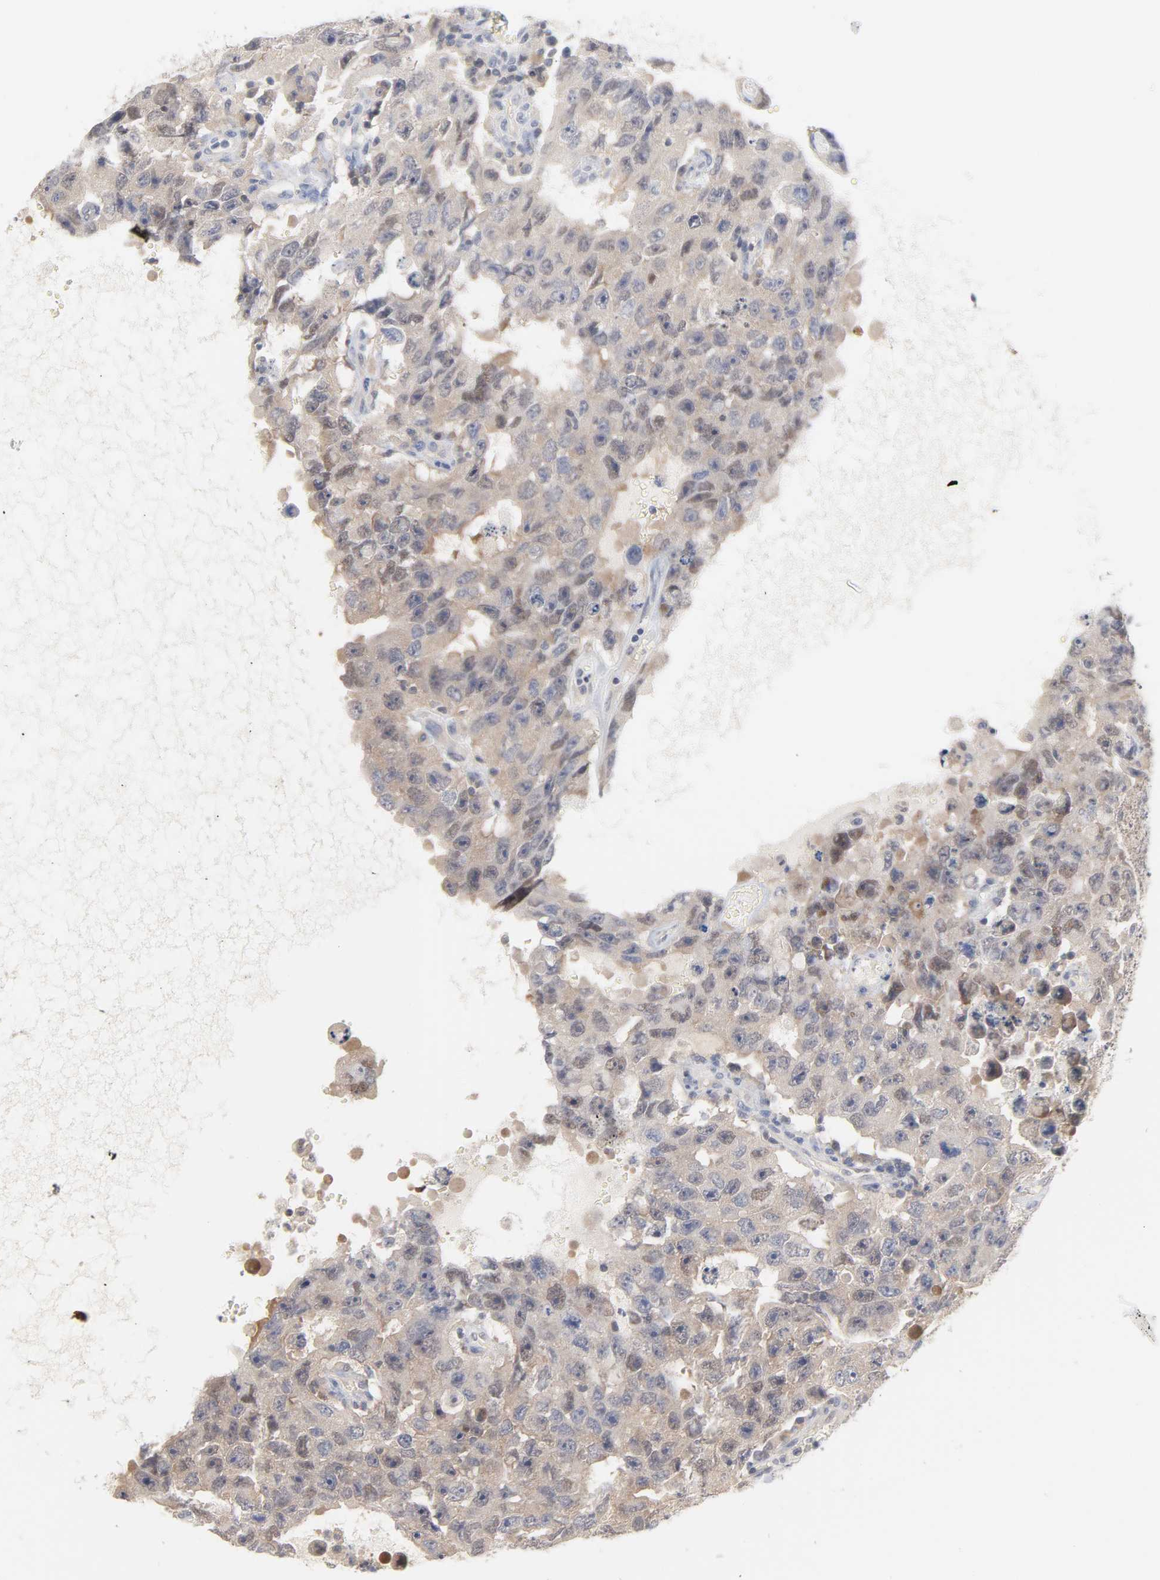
{"staining": {"intensity": "weak", "quantity": "25%-75%", "location": "cytoplasmic/membranous"}, "tissue": "testis cancer", "cell_type": "Tumor cells", "image_type": "cancer", "snomed": [{"axis": "morphology", "description": "Carcinoma, Embryonal, NOS"}, {"axis": "topography", "description": "Testis"}], "caption": "A histopathology image of embryonal carcinoma (testis) stained for a protein exhibits weak cytoplasmic/membranous brown staining in tumor cells.", "gene": "UBL4A", "patient": {"sex": "male", "age": 26}}